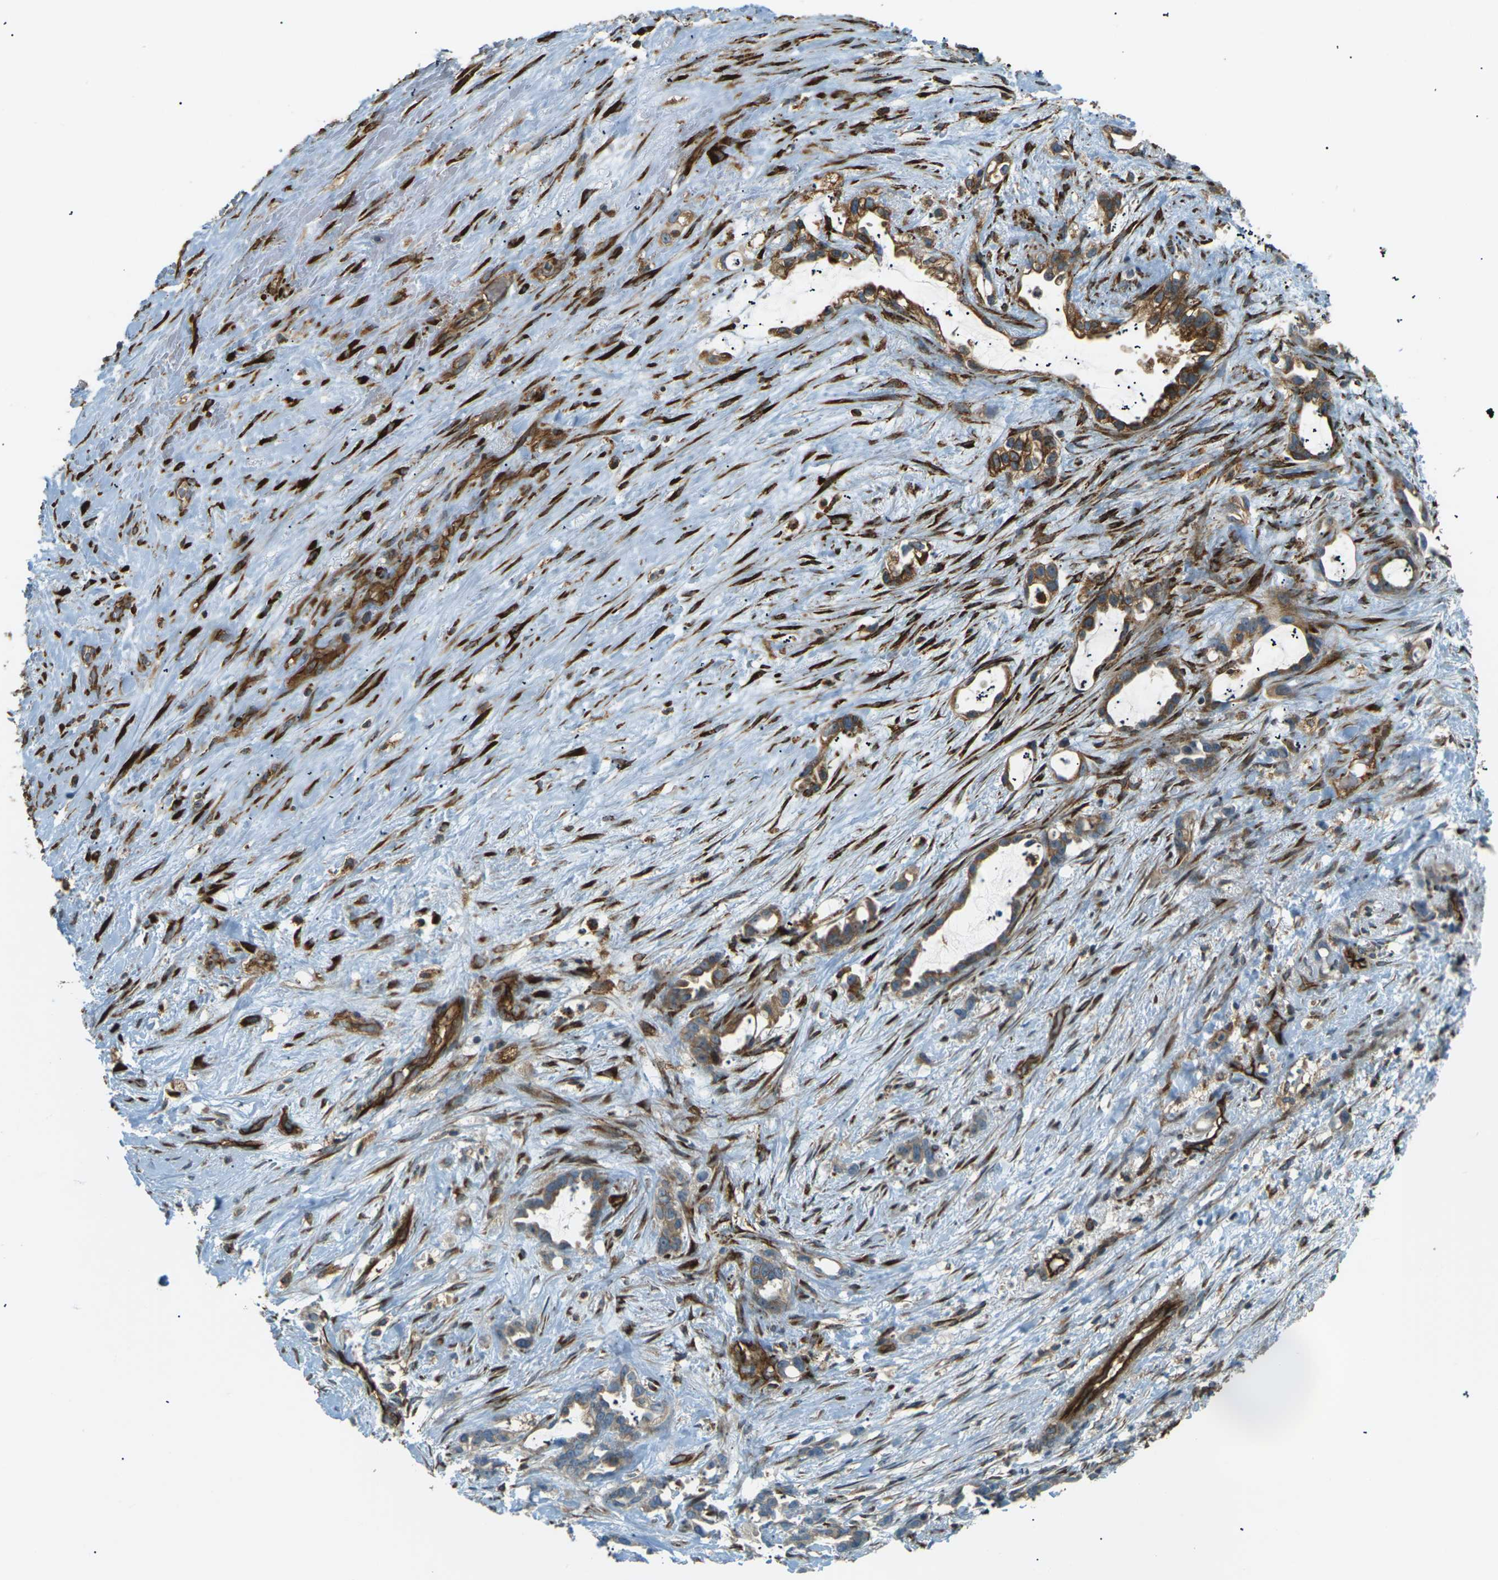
{"staining": {"intensity": "moderate", "quantity": ">75%", "location": "cytoplasmic/membranous"}, "tissue": "liver cancer", "cell_type": "Tumor cells", "image_type": "cancer", "snomed": [{"axis": "morphology", "description": "Cholangiocarcinoma"}, {"axis": "topography", "description": "Liver"}], "caption": "High-power microscopy captured an immunohistochemistry photomicrograph of liver cholangiocarcinoma, revealing moderate cytoplasmic/membranous staining in approximately >75% of tumor cells.", "gene": "S1PR1", "patient": {"sex": "female", "age": 65}}